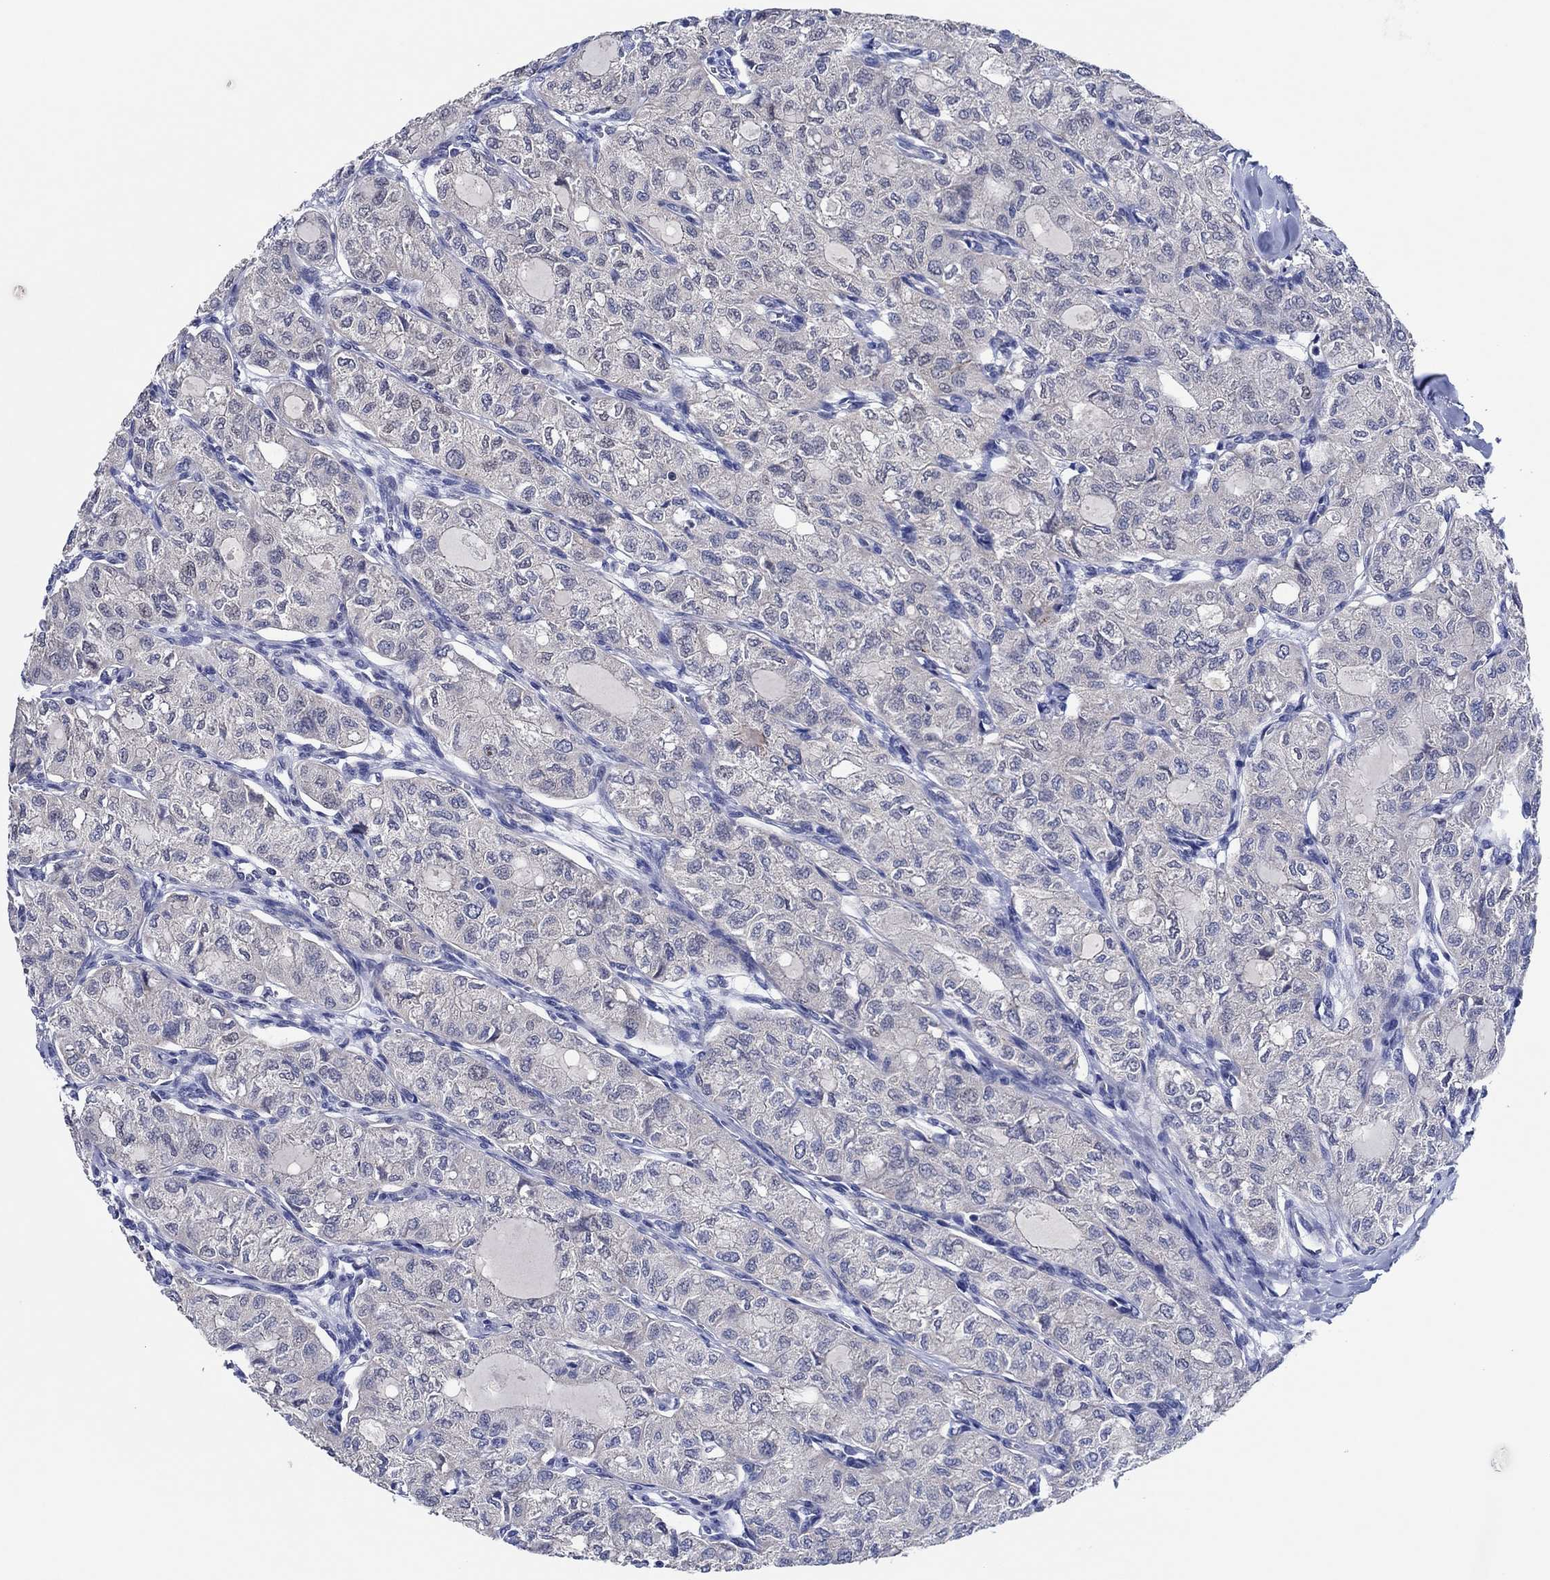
{"staining": {"intensity": "negative", "quantity": "none", "location": "none"}, "tissue": "thyroid cancer", "cell_type": "Tumor cells", "image_type": "cancer", "snomed": [{"axis": "morphology", "description": "Follicular adenoma carcinoma, NOS"}, {"axis": "topography", "description": "Thyroid gland"}], "caption": "The photomicrograph shows no staining of tumor cells in thyroid follicular adenoma carcinoma.", "gene": "PRRT3", "patient": {"sex": "male", "age": 75}}